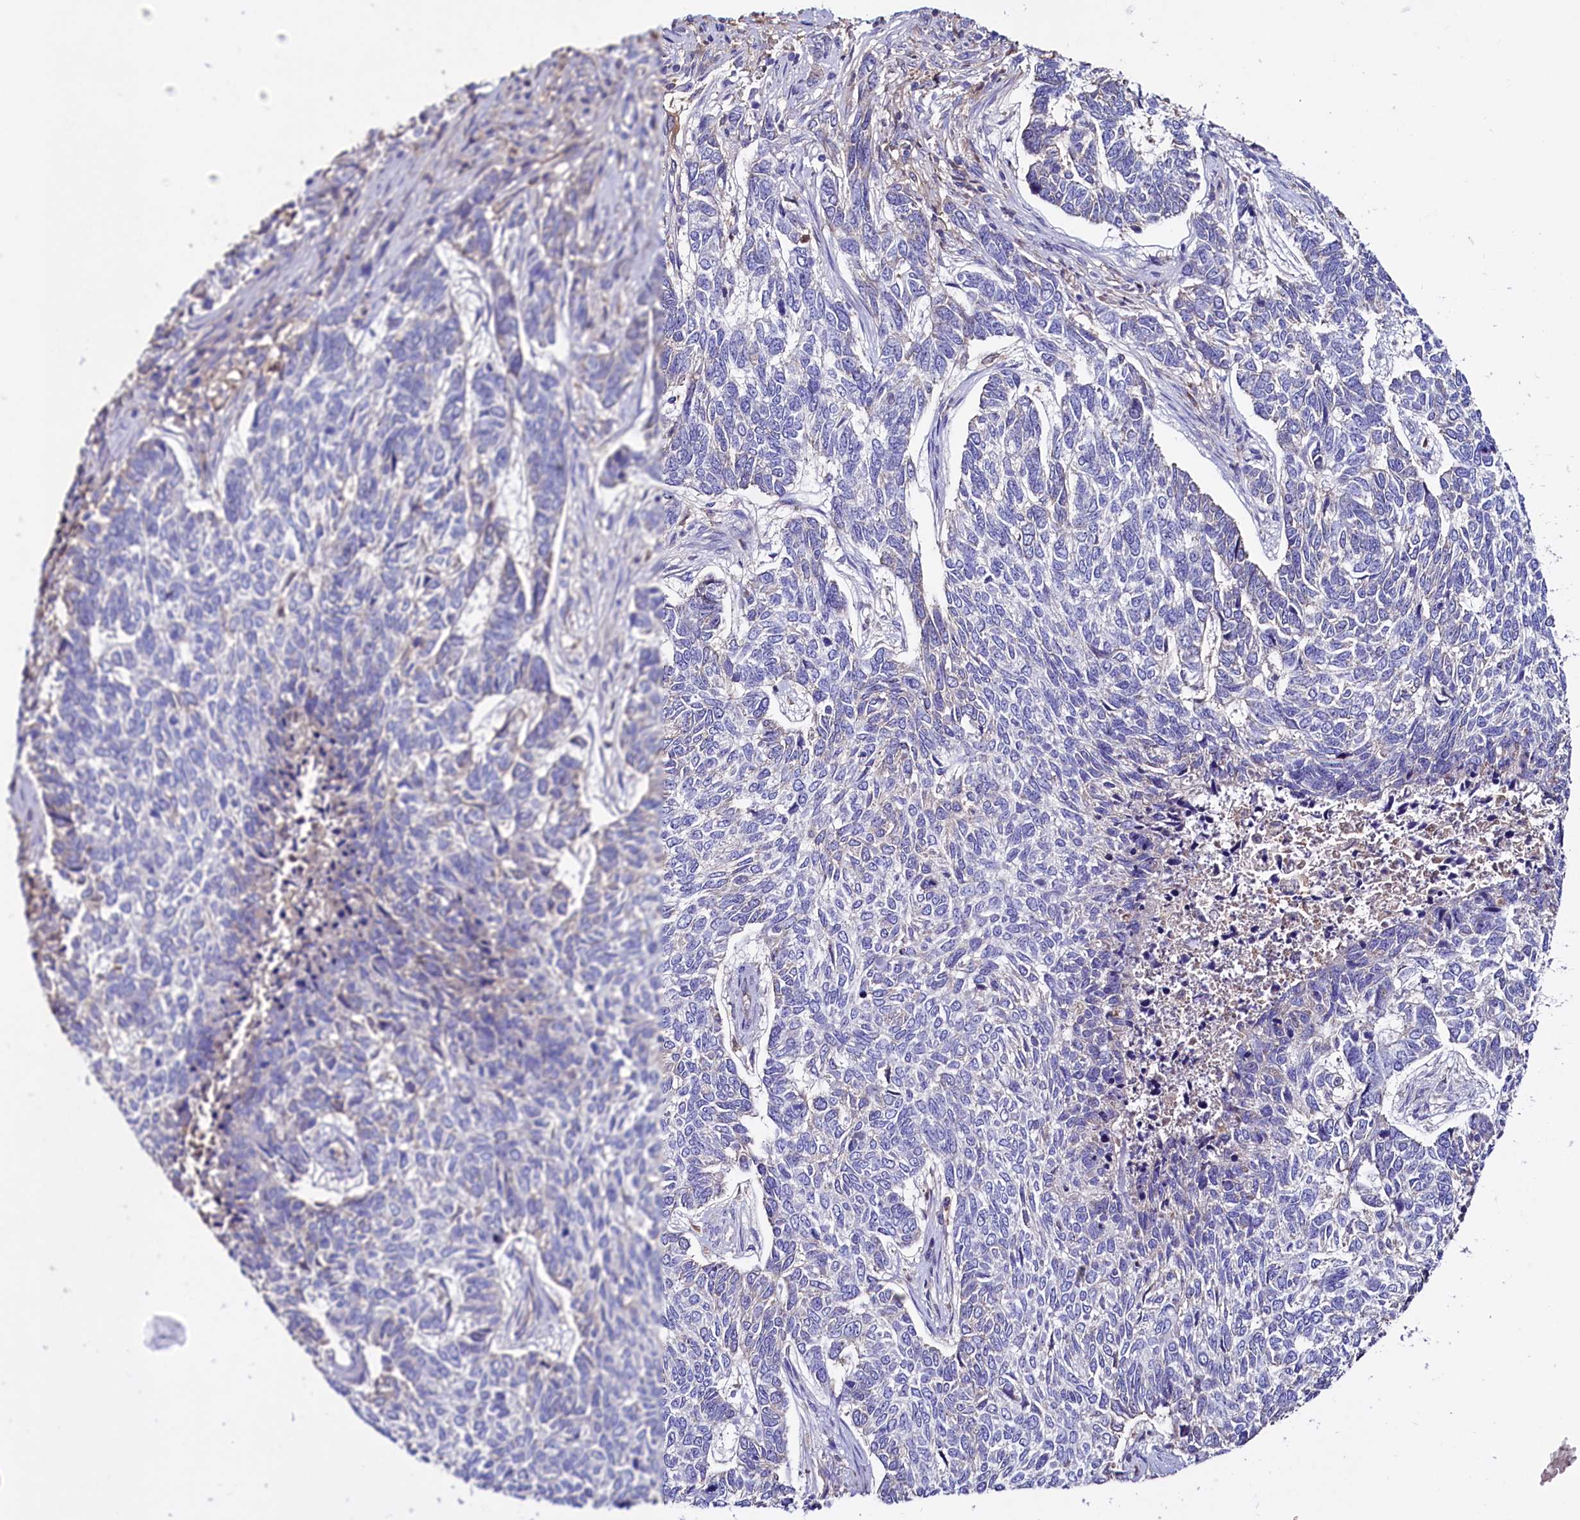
{"staining": {"intensity": "negative", "quantity": "none", "location": "none"}, "tissue": "skin cancer", "cell_type": "Tumor cells", "image_type": "cancer", "snomed": [{"axis": "morphology", "description": "Basal cell carcinoma"}, {"axis": "topography", "description": "Skin"}], "caption": "Human basal cell carcinoma (skin) stained for a protein using IHC reveals no staining in tumor cells.", "gene": "IL17RD", "patient": {"sex": "female", "age": 65}}